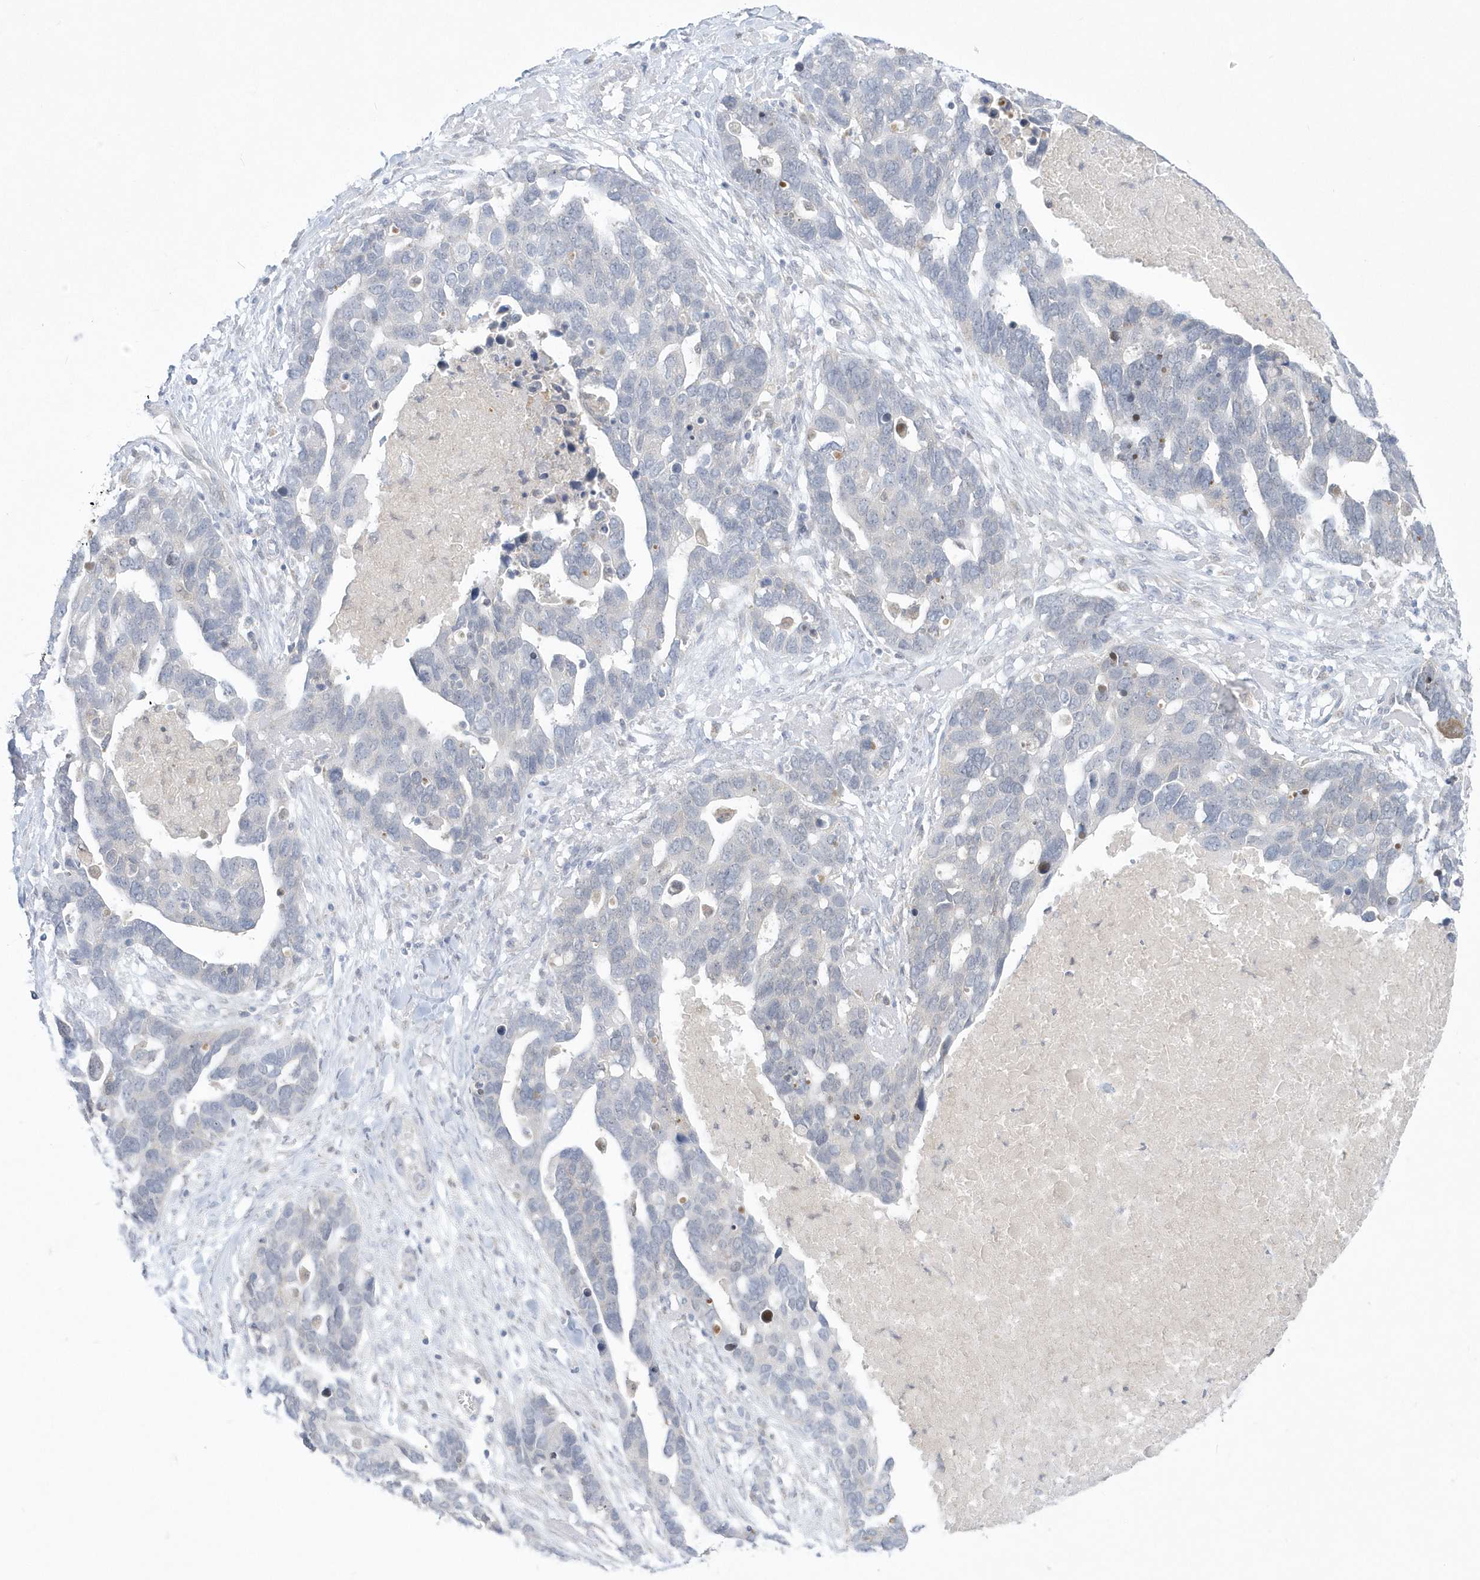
{"staining": {"intensity": "negative", "quantity": "none", "location": "none"}, "tissue": "ovarian cancer", "cell_type": "Tumor cells", "image_type": "cancer", "snomed": [{"axis": "morphology", "description": "Cystadenocarcinoma, serous, NOS"}, {"axis": "topography", "description": "Ovary"}], "caption": "Ovarian serous cystadenocarcinoma was stained to show a protein in brown. There is no significant positivity in tumor cells. The staining was performed using DAB to visualize the protein expression in brown, while the nuclei were stained in blue with hematoxylin (Magnification: 20x).", "gene": "PCBD1", "patient": {"sex": "female", "age": 54}}